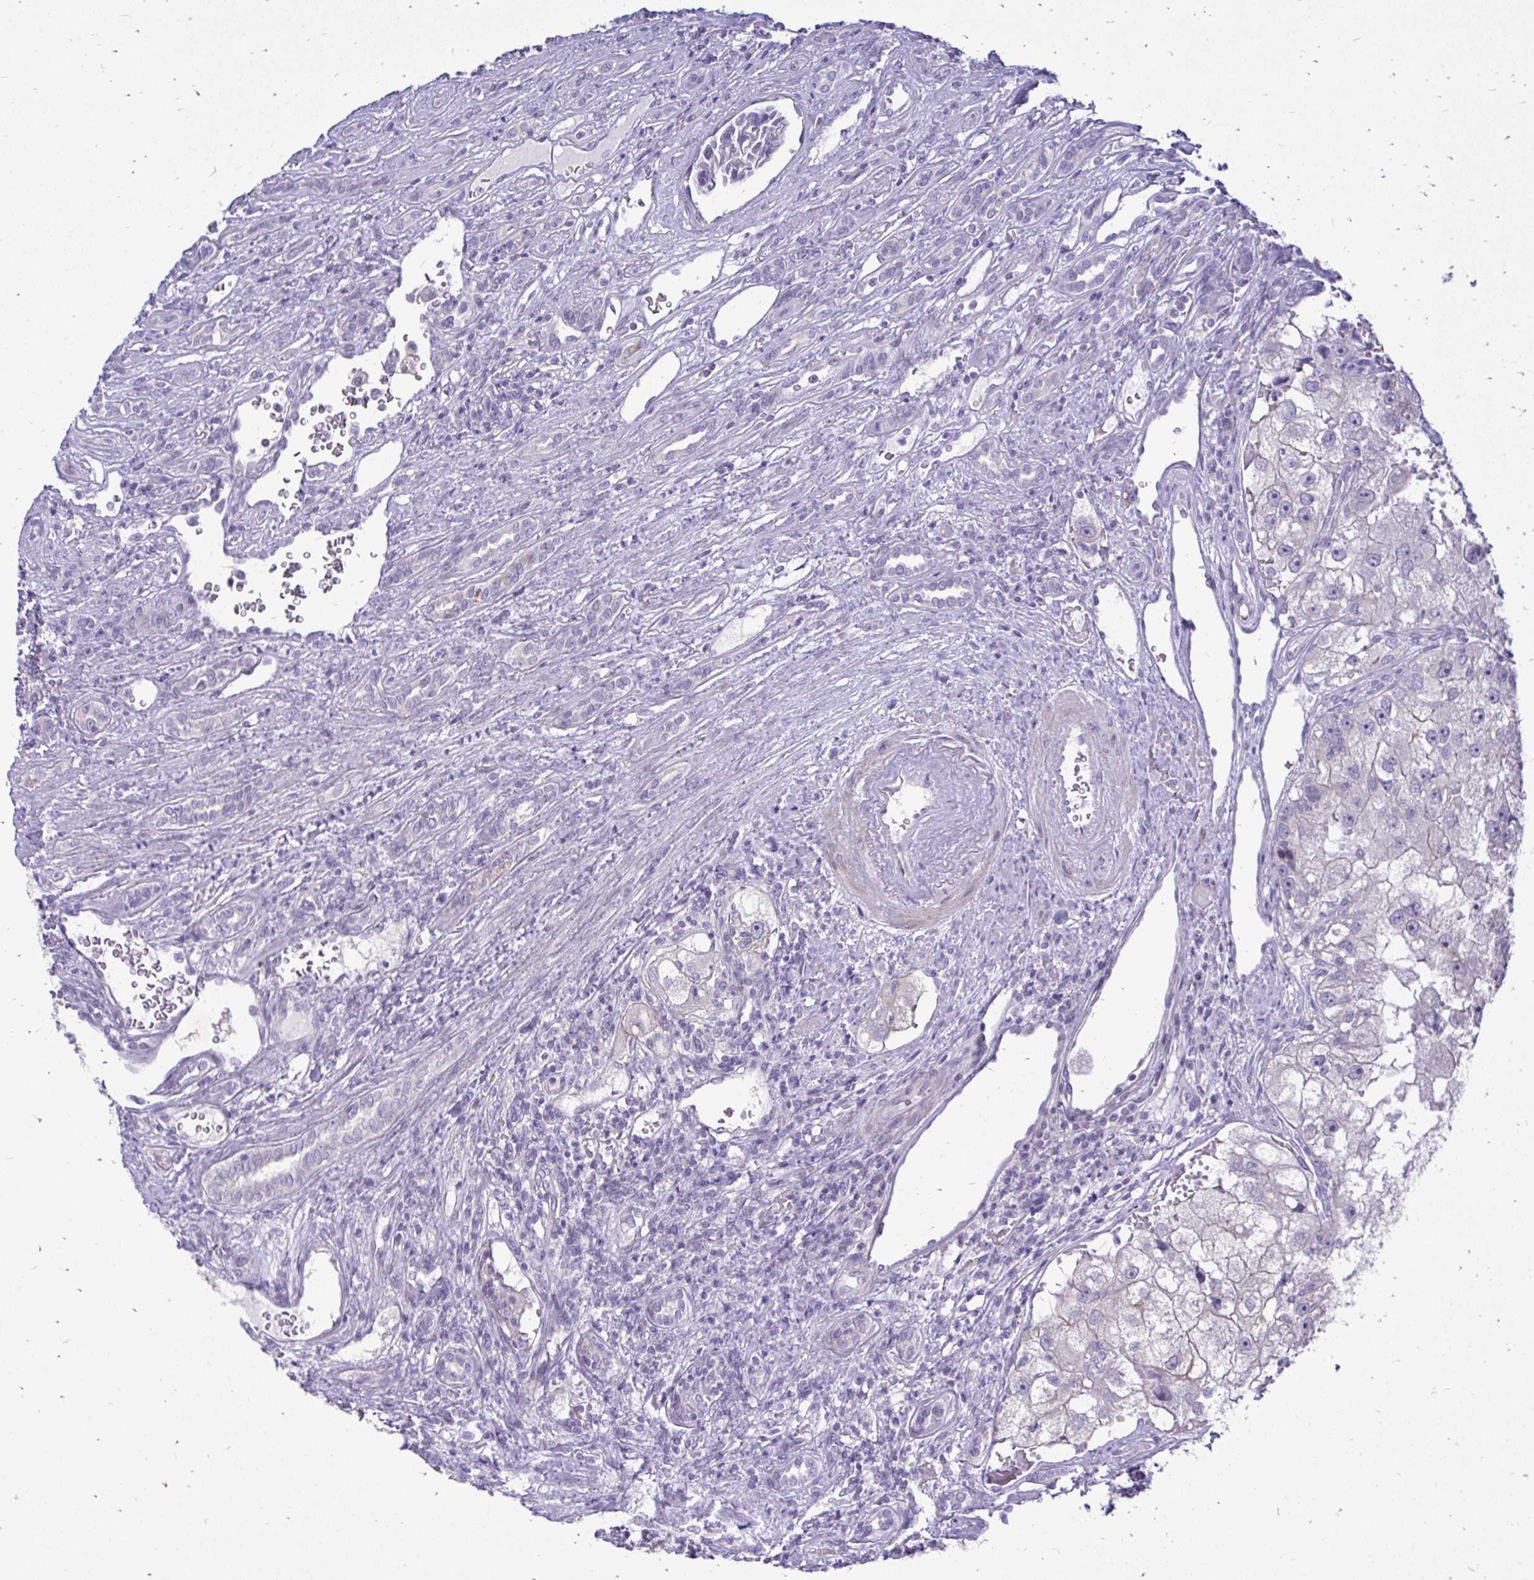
{"staining": {"intensity": "negative", "quantity": "none", "location": "none"}, "tissue": "renal cancer", "cell_type": "Tumor cells", "image_type": "cancer", "snomed": [{"axis": "morphology", "description": "Adenocarcinoma, NOS"}, {"axis": "topography", "description": "Kidney"}], "caption": "Tumor cells show no significant positivity in renal cancer.", "gene": "OR8D1", "patient": {"sex": "male", "age": 63}}